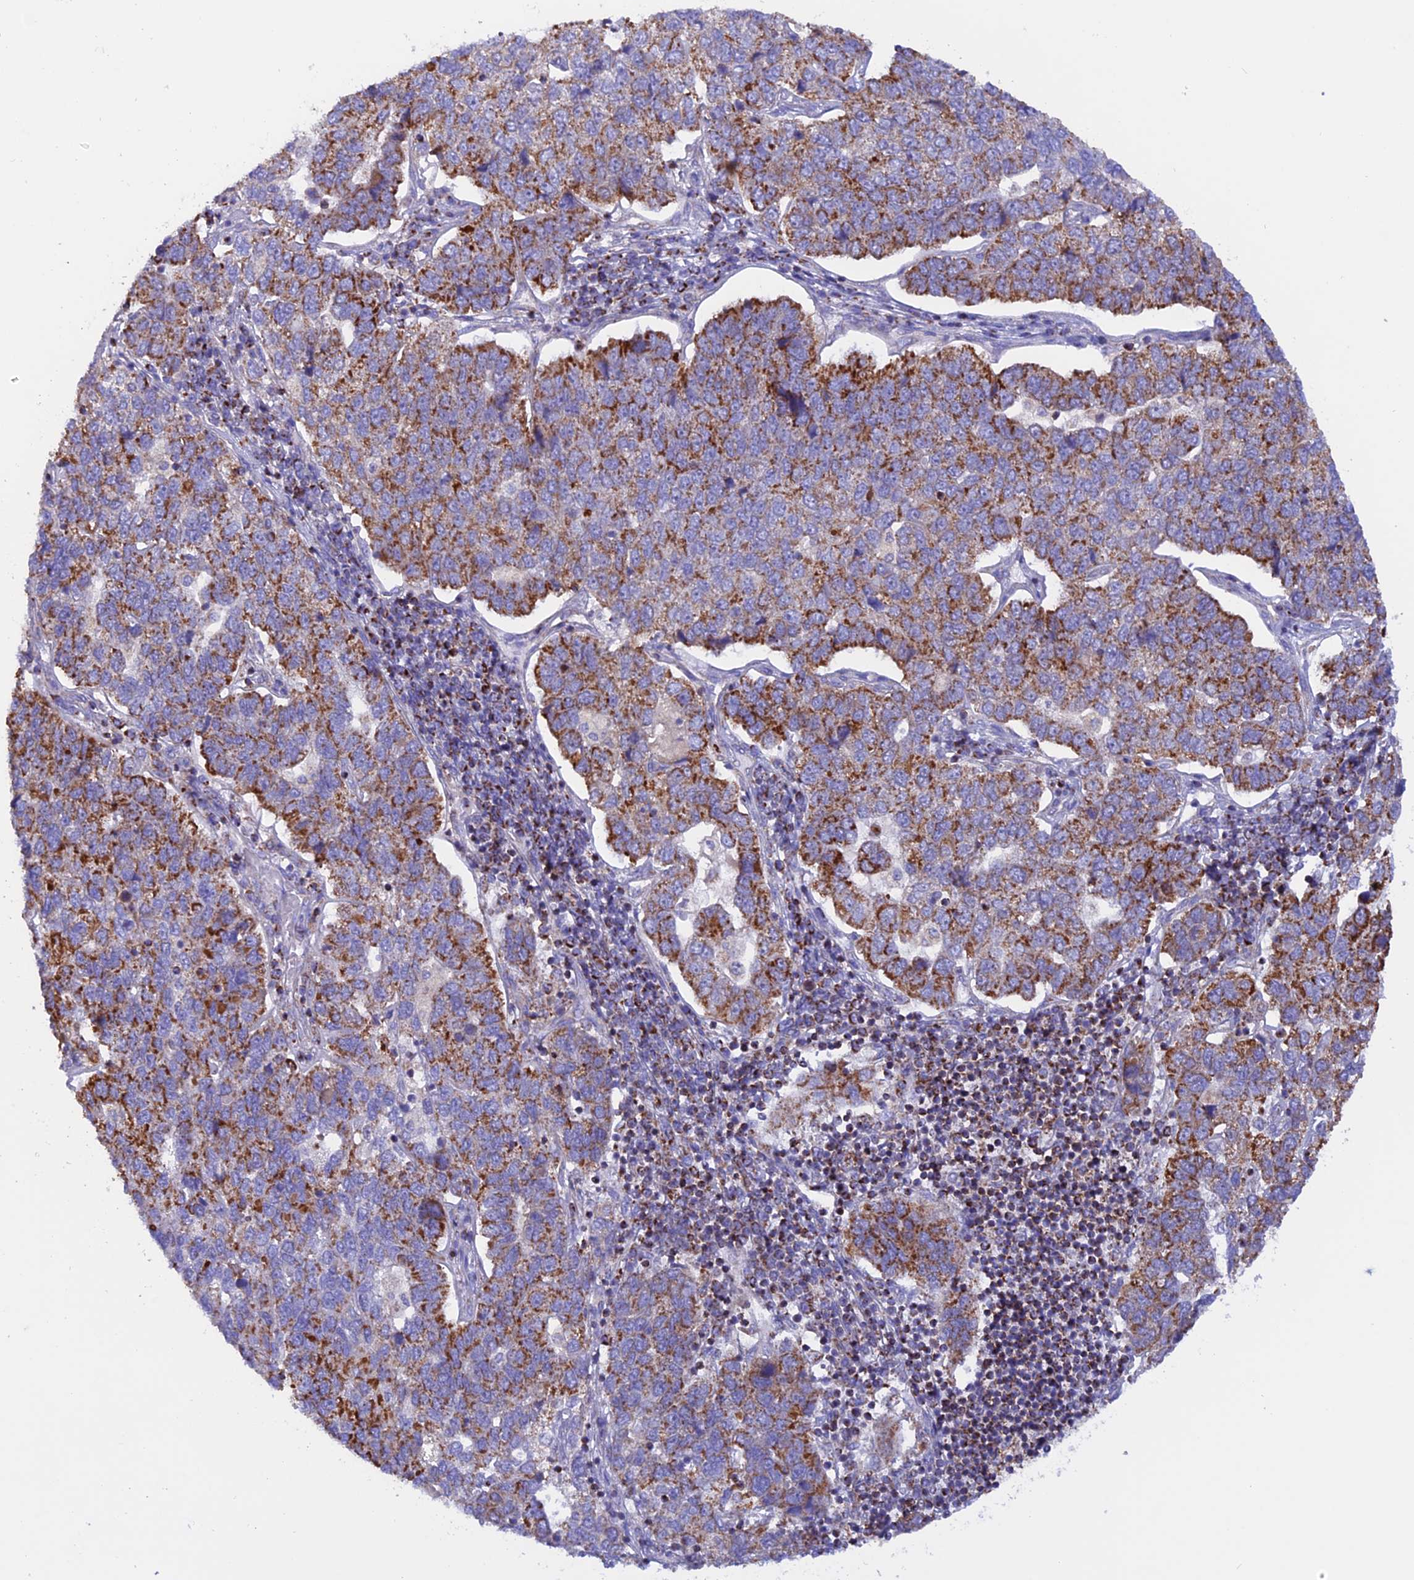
{"staining": {"intensity": "strong", "quantity": "25%-75%", "location": "cytoplasmic/membranous"}, "tissue": "pancreatic cancer", "cell_type": "Tumor cells", "image_type": "cancer", "snomed": [{"axis": "morphology", "description": "Adenocarcinoma, NOS"}, {"axis": "topography", "description": "Pancreas"}], "caption": "Protein staining by immunohistochemistry (IHC) reveals strong cytoplasmic/membranous staining in approximately 25%-75% of tumor cells in adenocarcinoma (pancreatic).", "gene": "GCDH", "patient": {"sex": "female", "age": 61}}